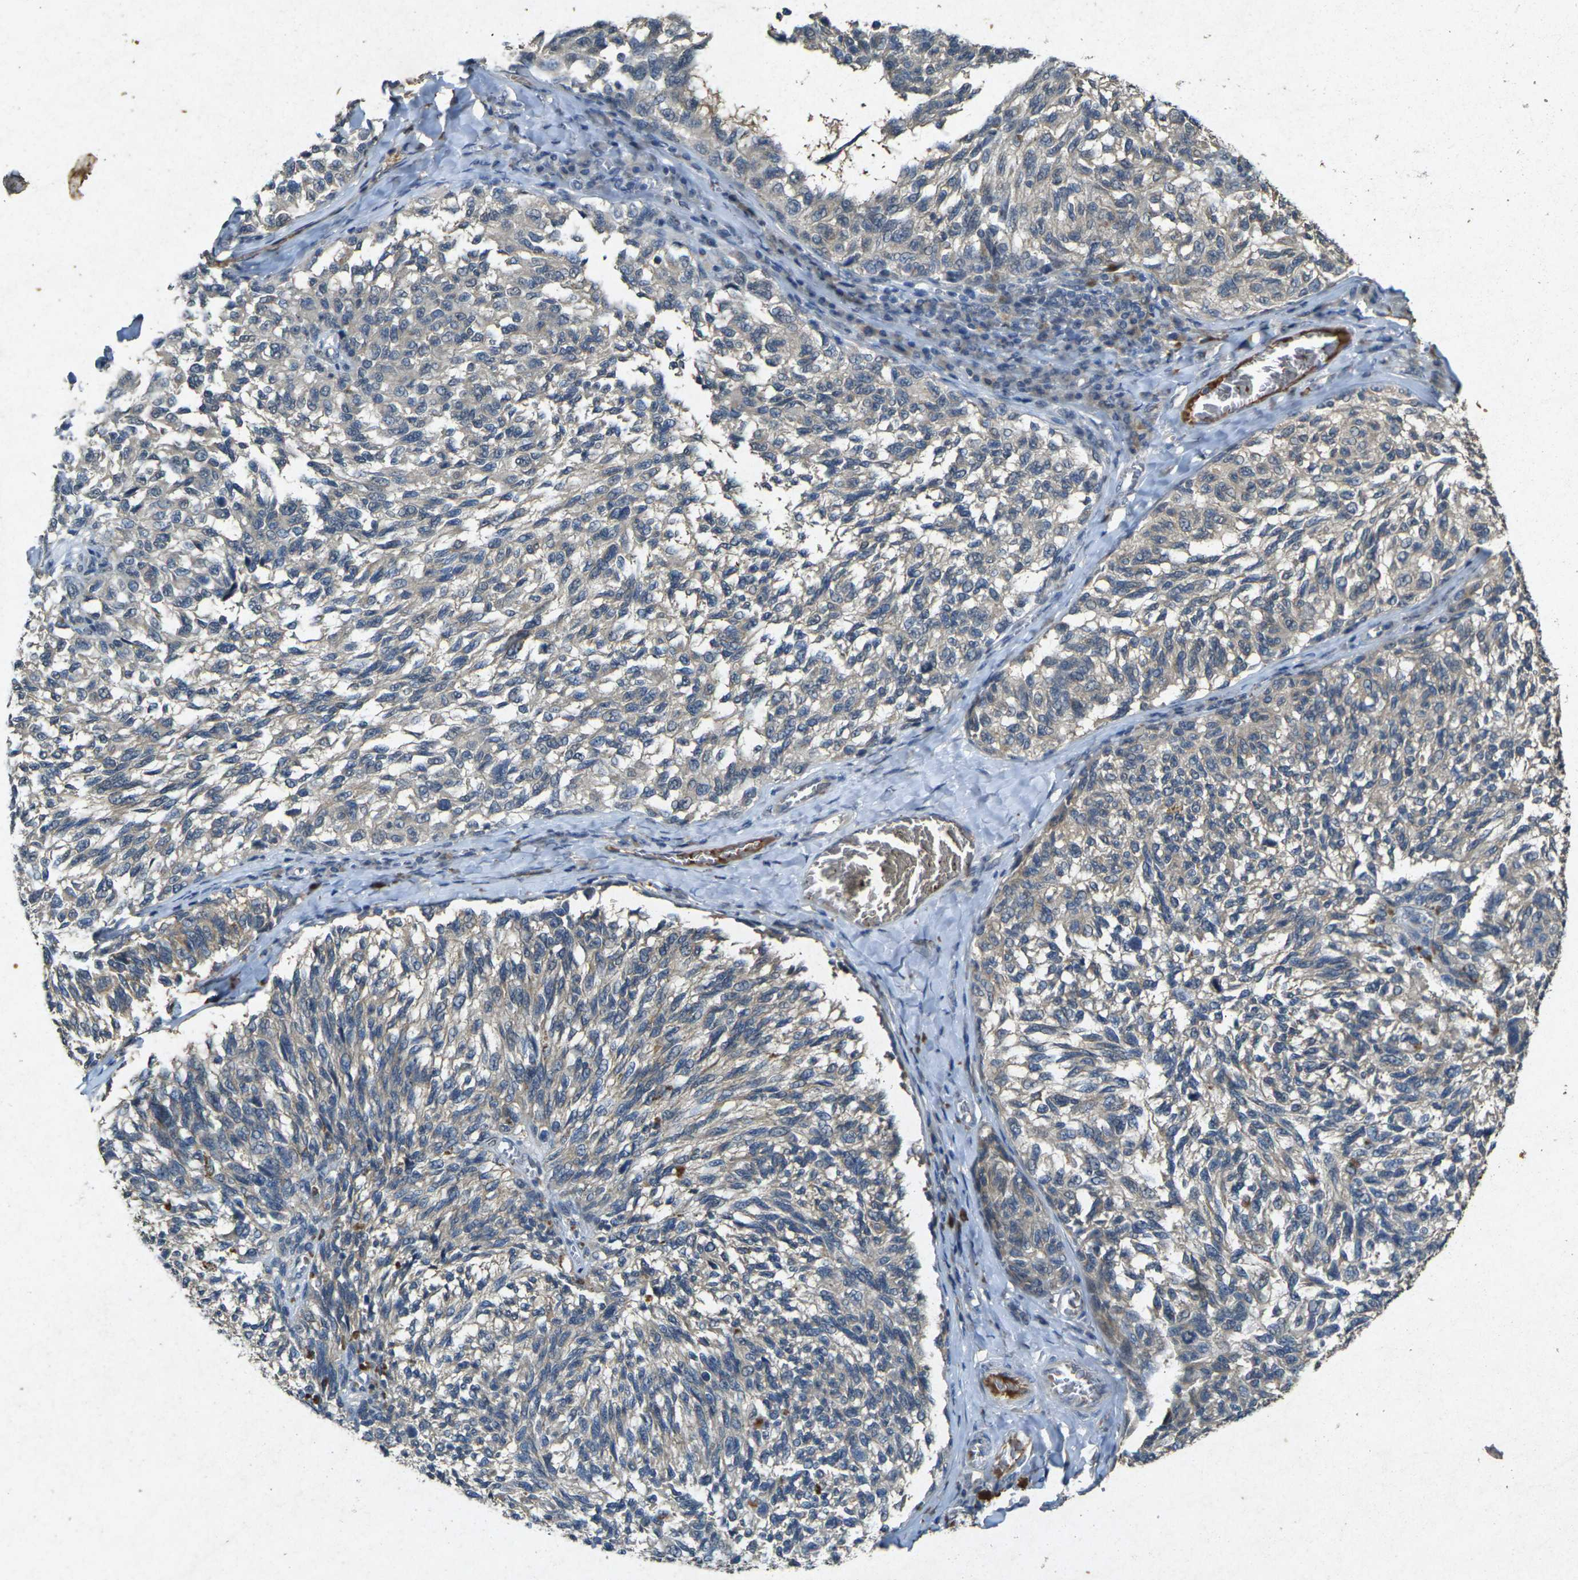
{"staining": {"intensity": "moderate", "quantity": "25%-75%", "location": "cytoplasmic/membranous"}, "tissue": "melanoma", "cell_type": "Tumor cells", "image_type": "cancer", "snomed": [{"axis": "morphology", "description": "Malignant melanoma, NOS"}, {"axis": "topography", "description": "Skin"}], "caption": "Human malignant melanoma stained with a brown dye reveals moderate cytoplasmic/membranous positive positivity in about 25%-75% of tumor cells.", "gene": "RGMA", "patient": {"sex": "female", "age": 73}}